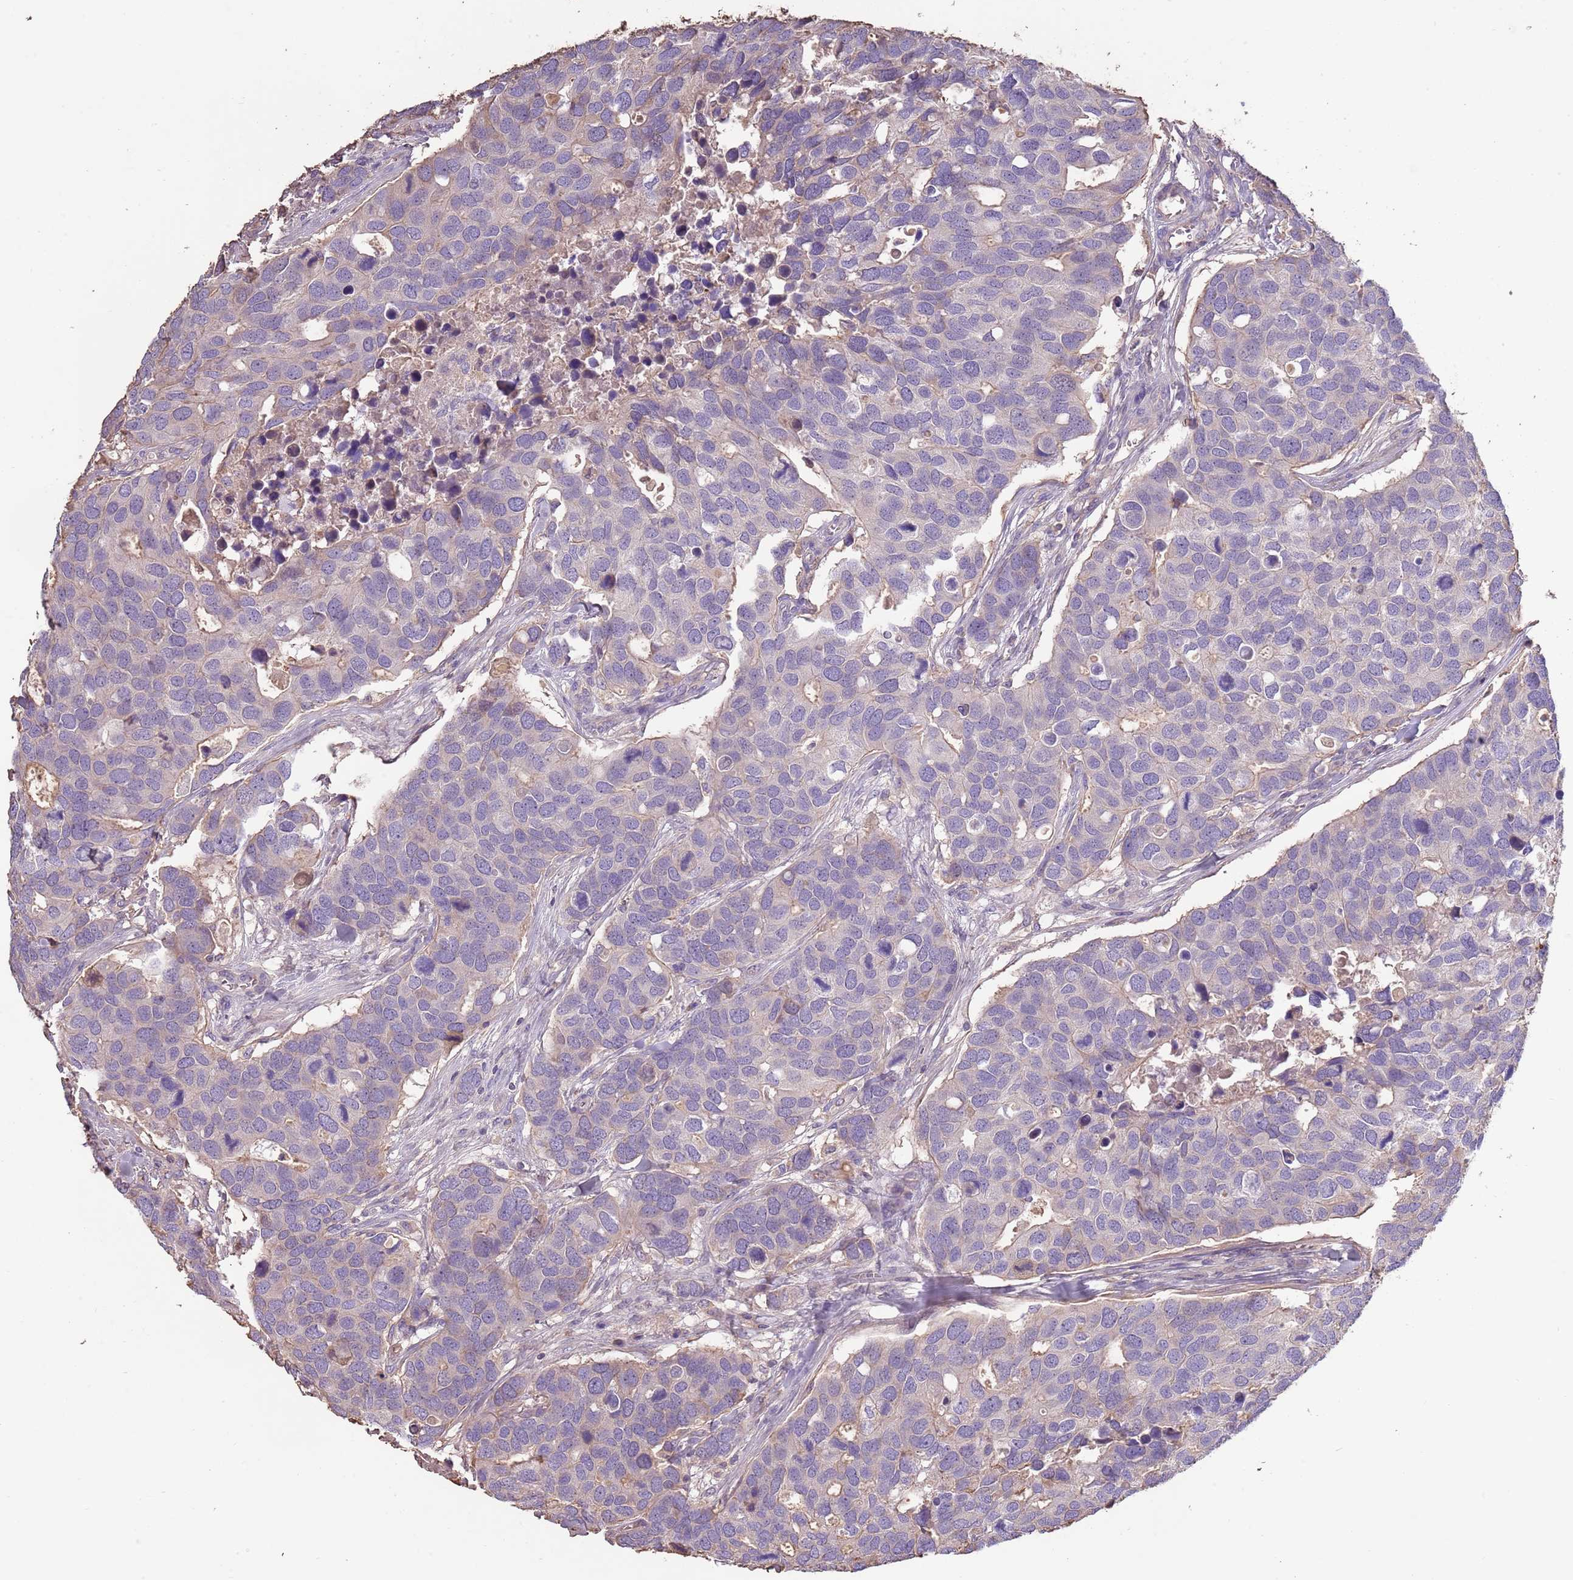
{"staining": {"intensity": "negative", "quantity": "none", "location": "none"}, "tissue": "breast cancer", "cell_type": "Tumor cells", "image_type": "cancer", "snomed": [{"axis": "morphology", "description": "Duct carcinoma"}, {"axis": "topography", "description": "Breast"}], "caption": "This is a photomicrograph of immunohistochemistry (IHC) staining of breast intraductal carcinoma, which shows no positivity in tumor cells. (Brightfield microscopy of DAB IHC at high magnification).", "gene": "FECH", "patient": {"sex": "female", "age": 83}}